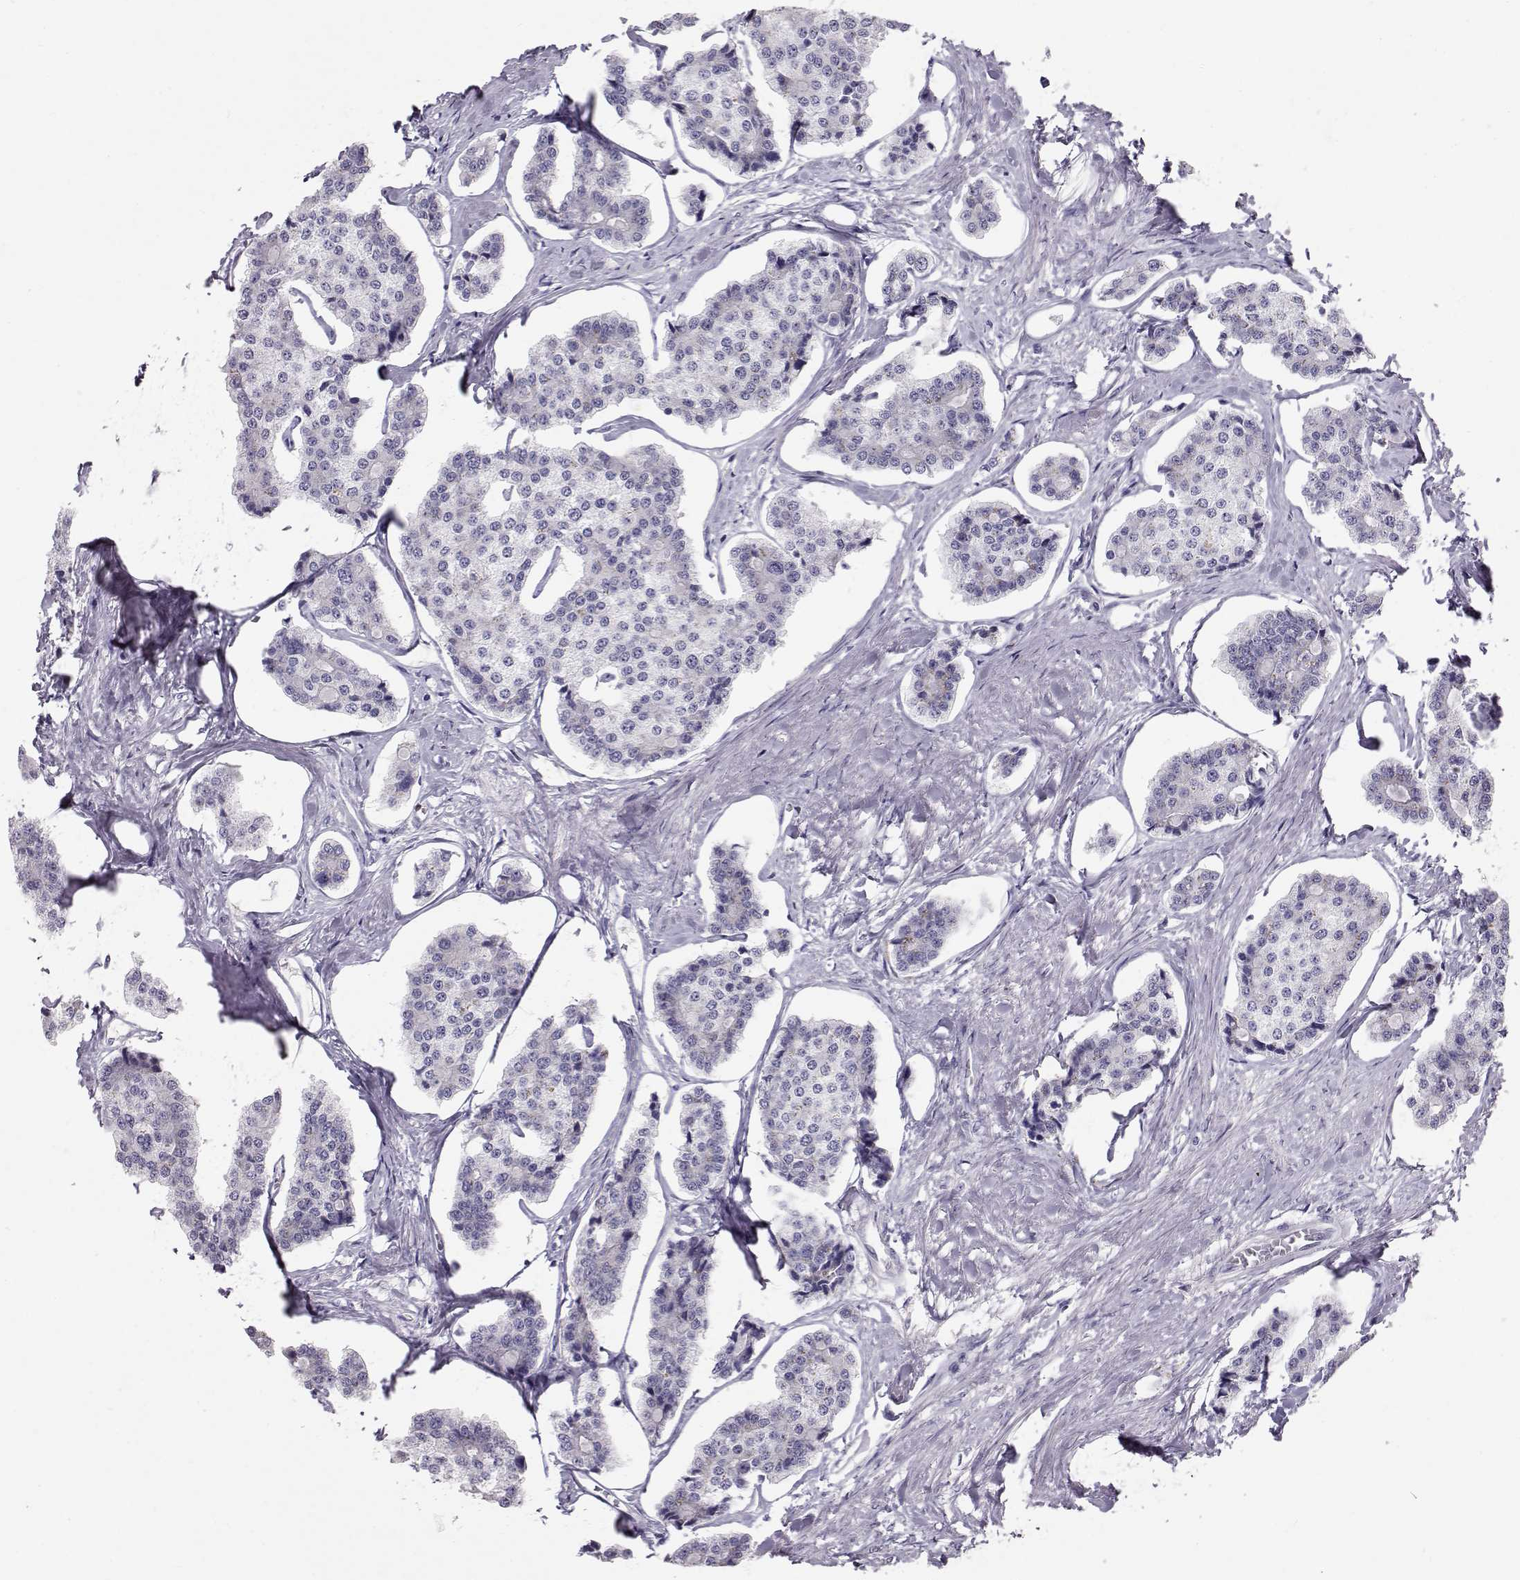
{"staining": {"intensity": "negative", "quantity": "none", "location": "none"}, "tissue": "carcinoid", "cell_type": "Tumor cells", "image_type": "cancer", "snomed": [{"axis": "morphology", "description": "Carcinoid, malignant, NOS"}, {"axis": "topography", "description": "Small intestine"}], "caption": "A histopathology image of human carcinoid (malignant) is negative for staining in tumor cells.", "gene": "RD3", "patient": {"sex": "female", "age": 65}}